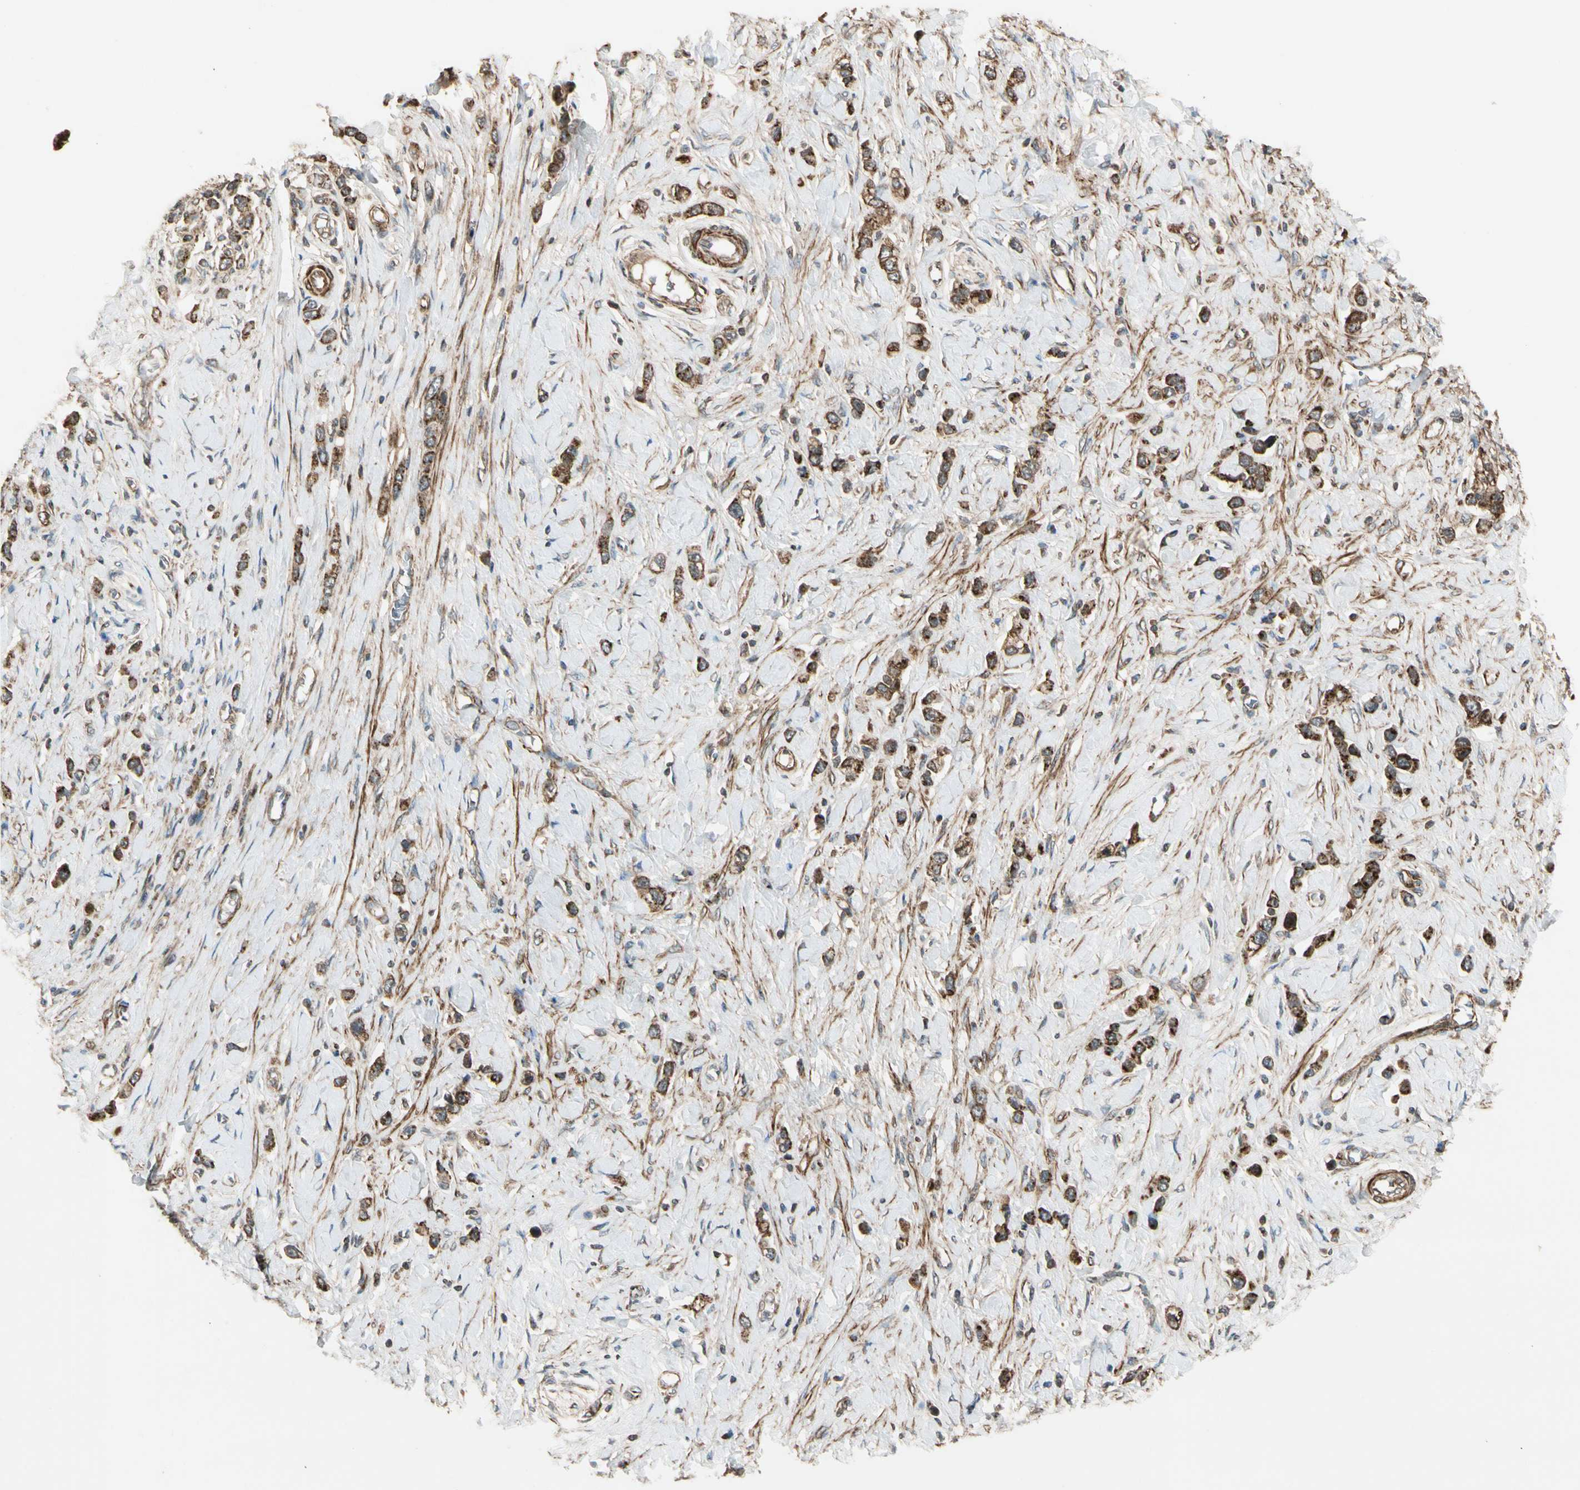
{"staining": {"intensity": "strong", "quantity": ">75%", "location": "cytoplasmic/membranous"}, "tissue": "stomach cancer", "cell_type": "Tumor cells", "image_type": "cancer", "snomed": [{"axis": "morphology", "description": "Normal tissue, NOS"}, {"axis": "morphology", "description": "Adenocarcinoma, NOS"}, {"axis": "topography", "description": "Stomach, upper"}, {"axis": "topography", "description": "Stomach"}], "caption": "Immunohistochemical staining of stomach adenocarcinoma reveals strong cytoplasmic/membranous protein expression in approximately >75% of tumor cells.", "gene": "GCK", "patient": {"sex": "female", "age": 65}}